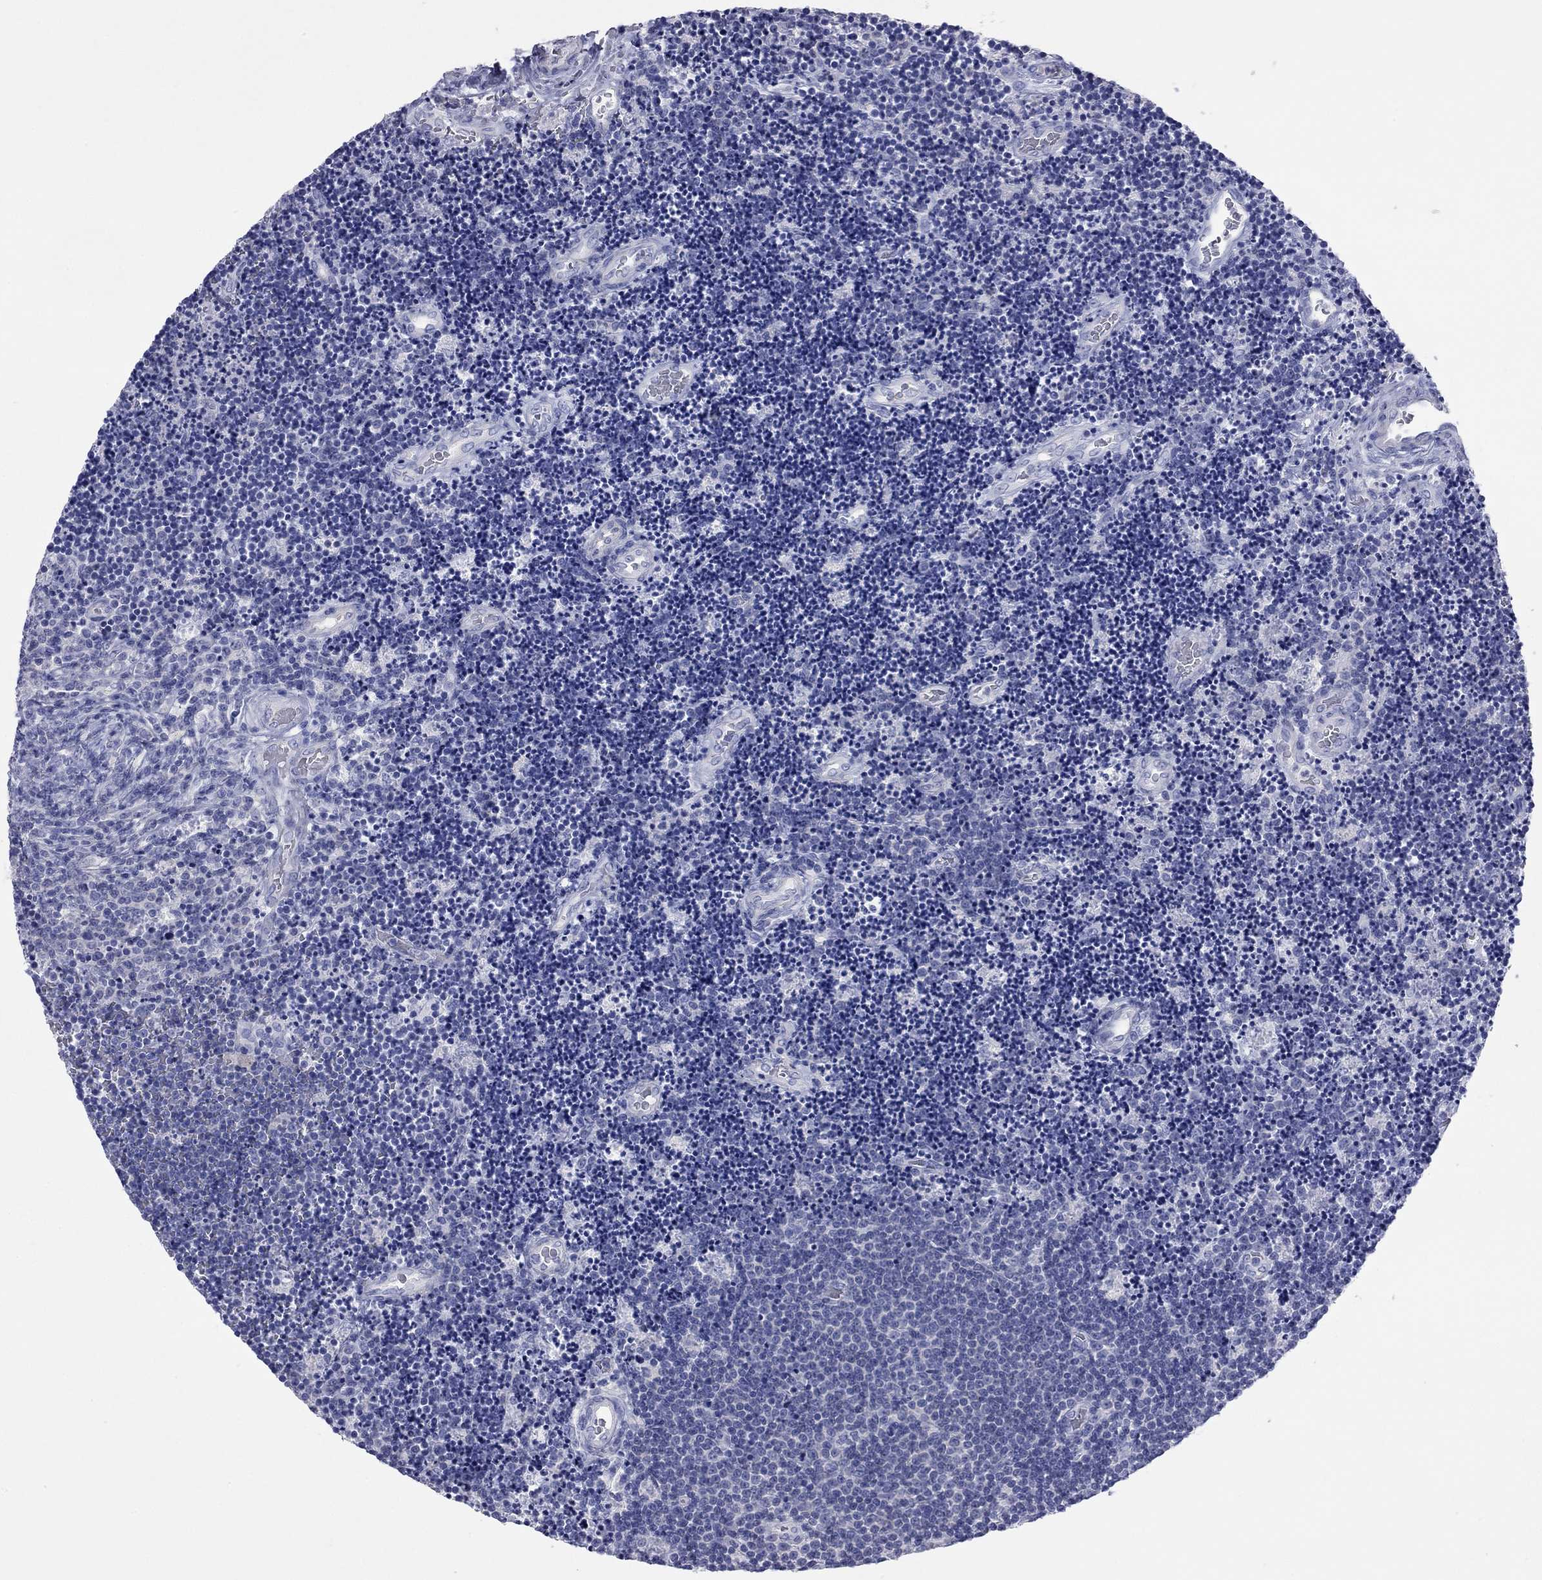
{"staining": {"intensity": "negative", "quantity": "none", "location": "none"}, "tissue": "lymphoma", "cell_type": "Tumor cells", "image_type": "cancer", "snomed": [{"axis": "morphology", "description": "Malignant lymphoma, non-Hodgkin's type, Low grade"}, {"axis": "topography", "description": "Brain"}], "caption": "IHC of malignant lymphoma, non-Hodgkin's type (low-grade) reveals no staining in tumor cells.", "gene": "ACTL7B", "patient": {"sex": "female", "age": 66}}